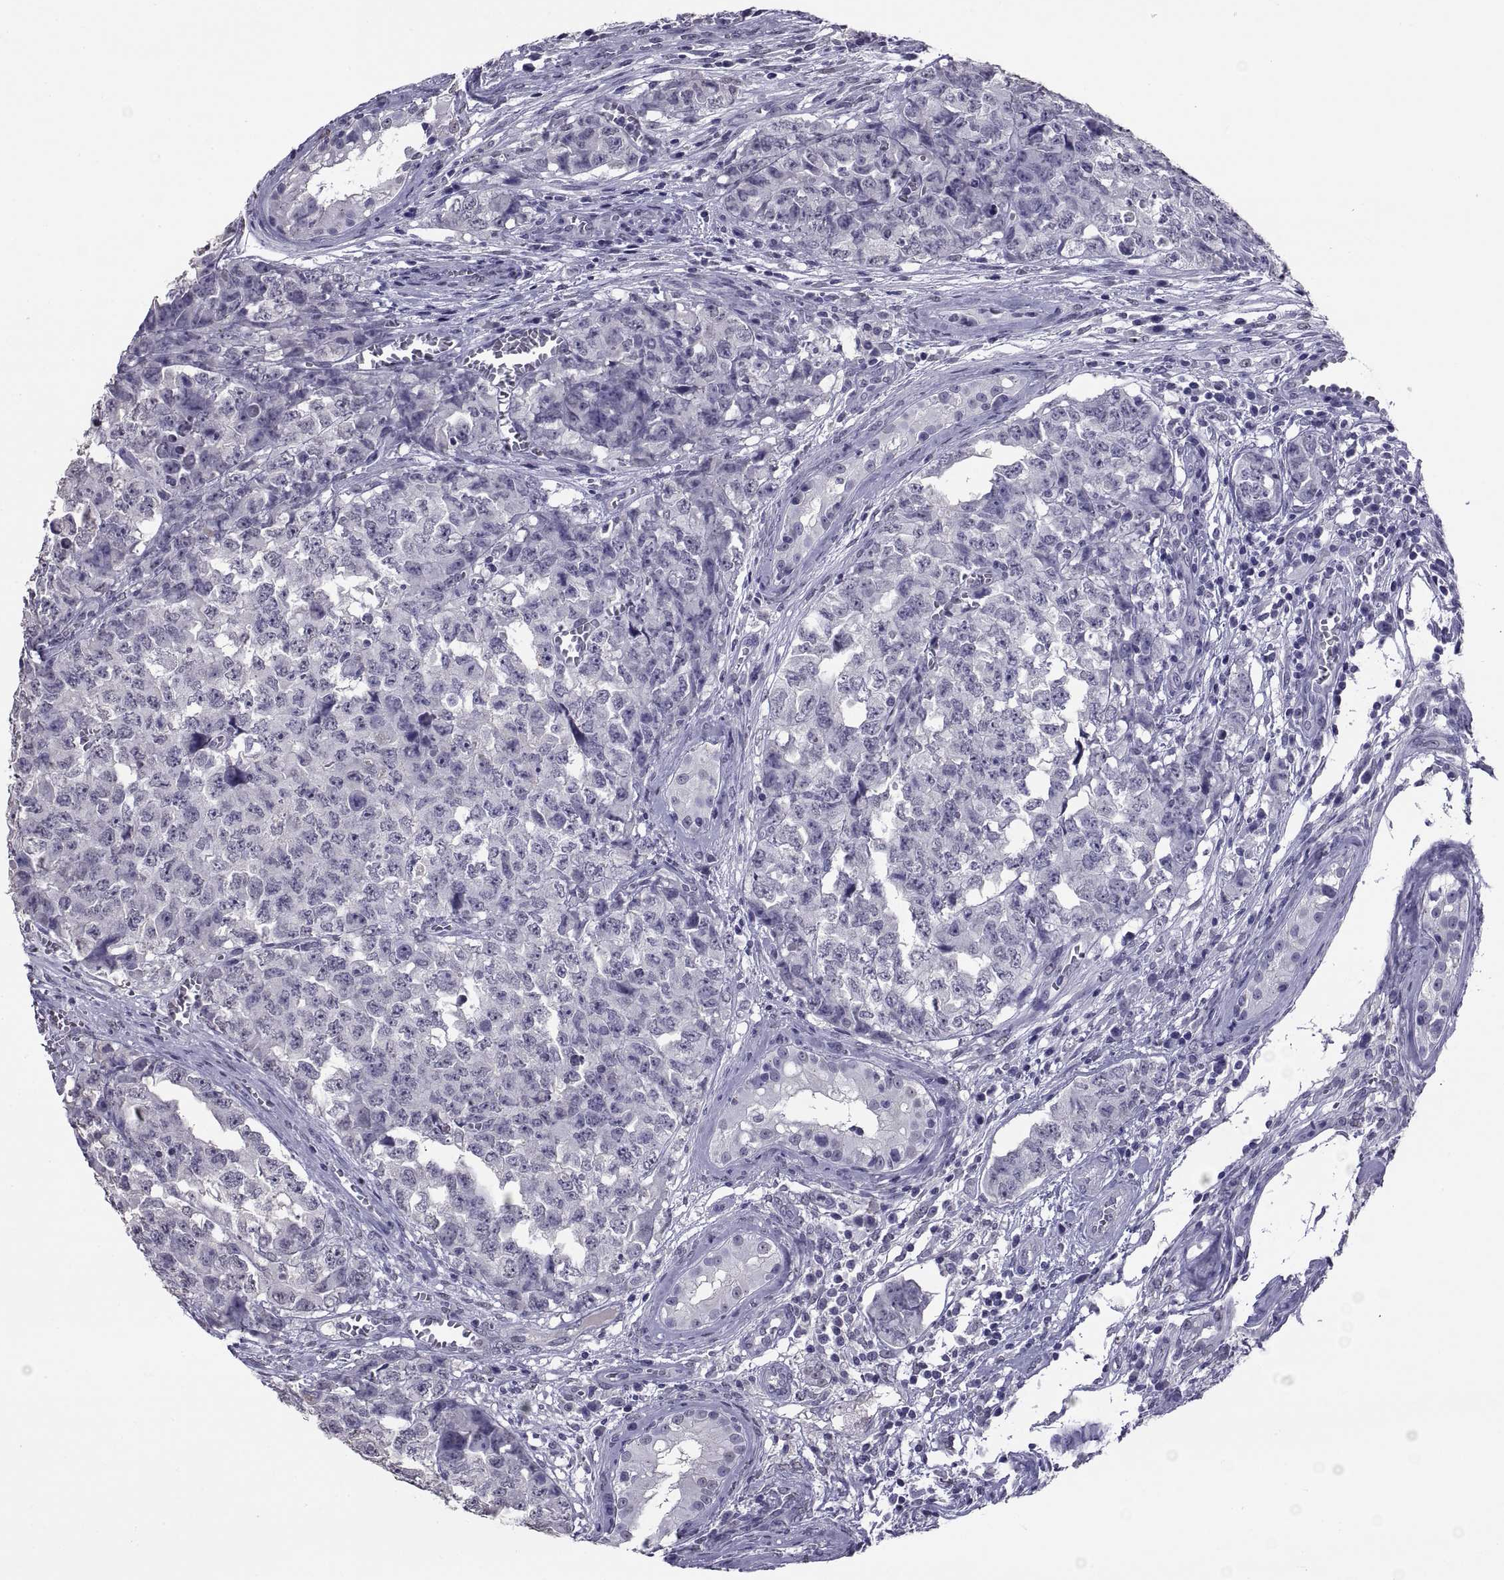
{"staining": {"intensity": "negative", "quantity": "none", "location": "none"}, "tissue": "testis cancer", "cell_type": "Tumor cells", "image_type": "cancer", "snomed": [{"axis": "morphology", "description": "Carcinoma, Embryonal, NOS"}, {"axis": "topography", "description": "Testis"}], "caption": "IHC histopathology image of neoplastic tissue: testis embryonal carcinoma stained with DAB (3,3'-diaminobenzidine) displays no significant protein expression in tumor cells. (Immunohistochemistry (ihc), brightfield microscopy, high magnification).", "gene": "TGFBR3L", "patient": {"sex": "male", "age": 23}}